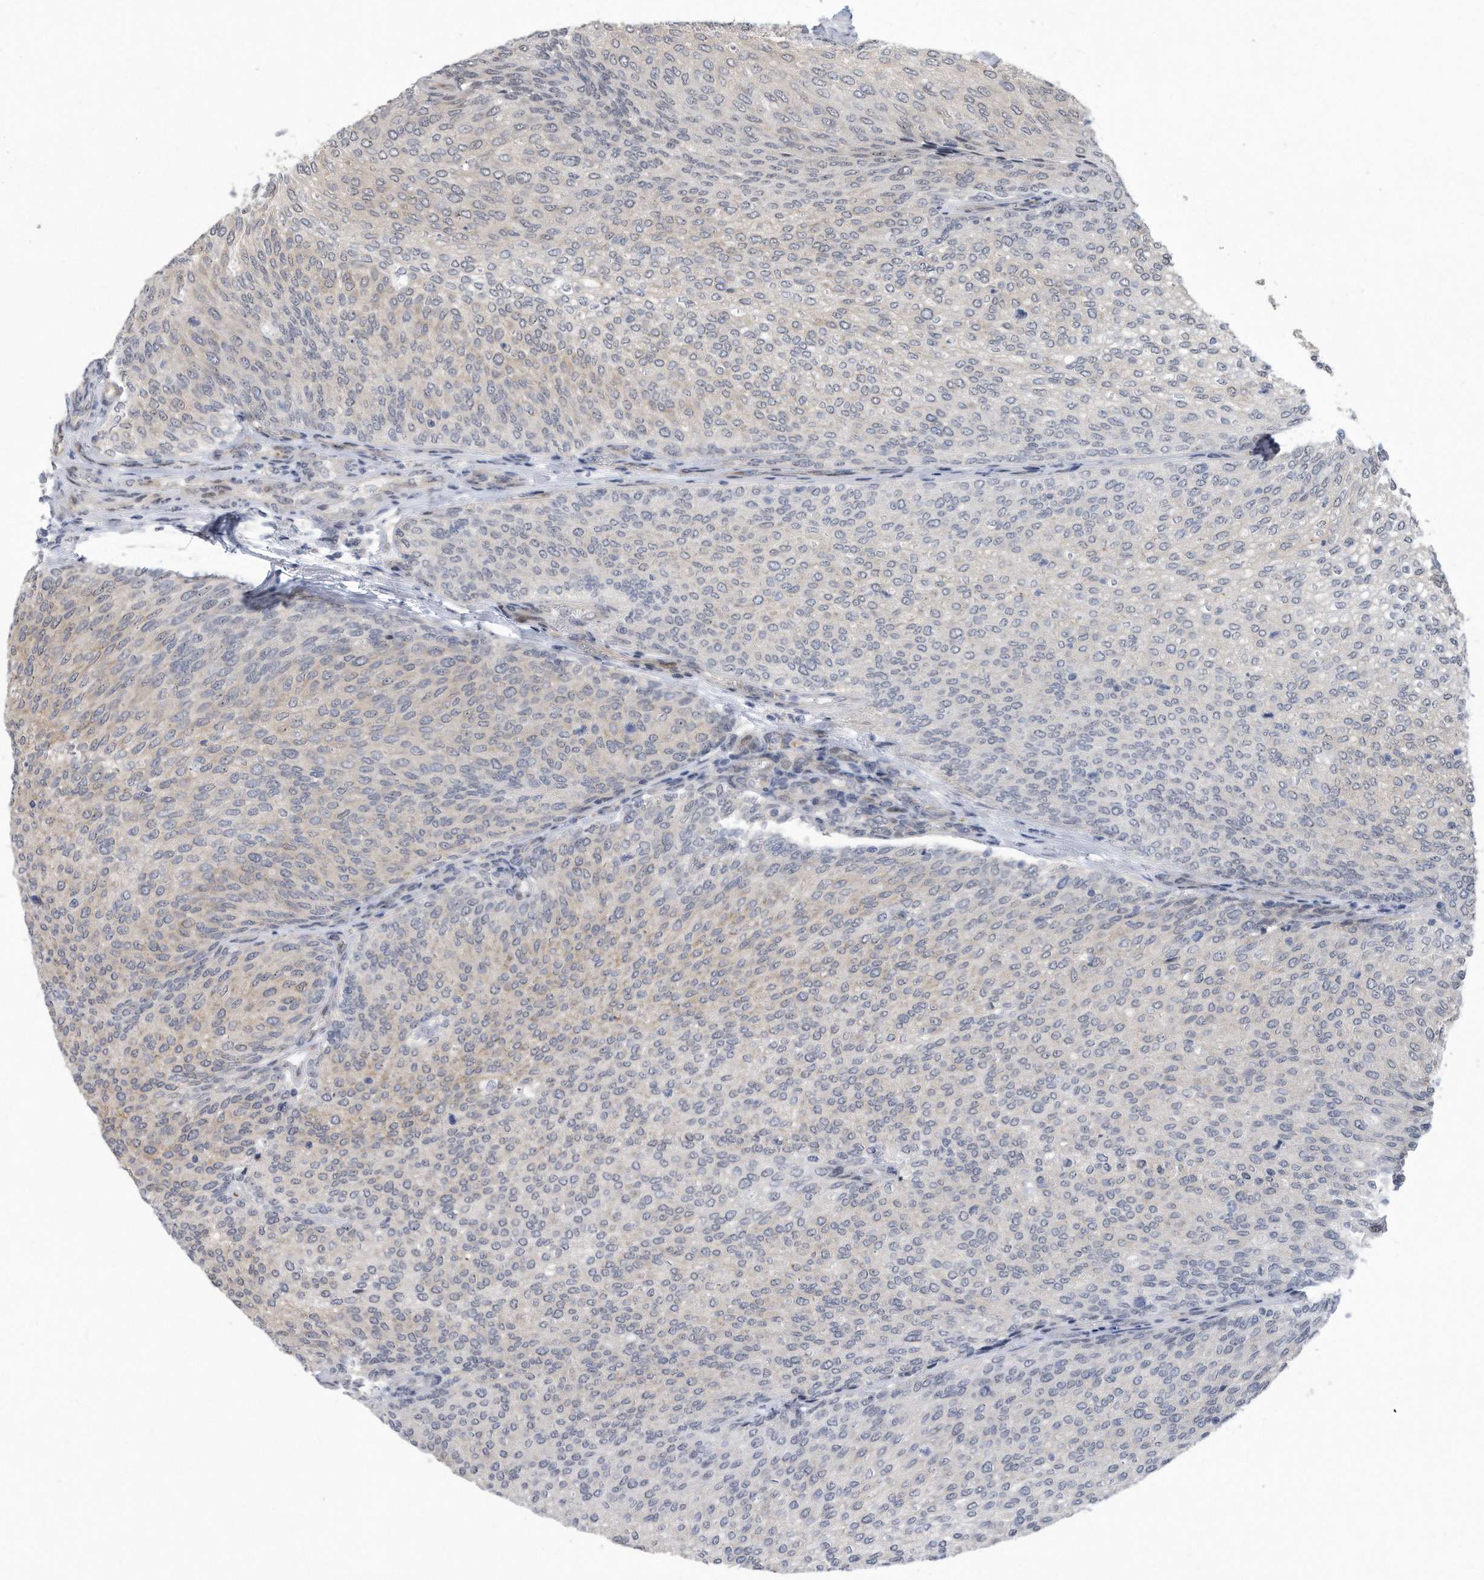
{"staining": {"intensity": "weak", "quantity": "<25%", "location": "cytoplasmic/membranous"}, "tissue": "urothelial cancer", "cell_type": "Tumor cells", "image_type": "cancer", "snomed": [{"axis": "morphology", "description": "Urothelial carcinoma, Low grade"}, {"axis": "topography", "description": "Urinary bladder"}], "caption": "This micrograph is of urothelial cancer stained with IHC to label a protein in brown with the nuclei are counter-stained blue. There is no staining in tumor cells.", "gene": "PGBD2", "patient": {"sex": "female", "age": 79}}